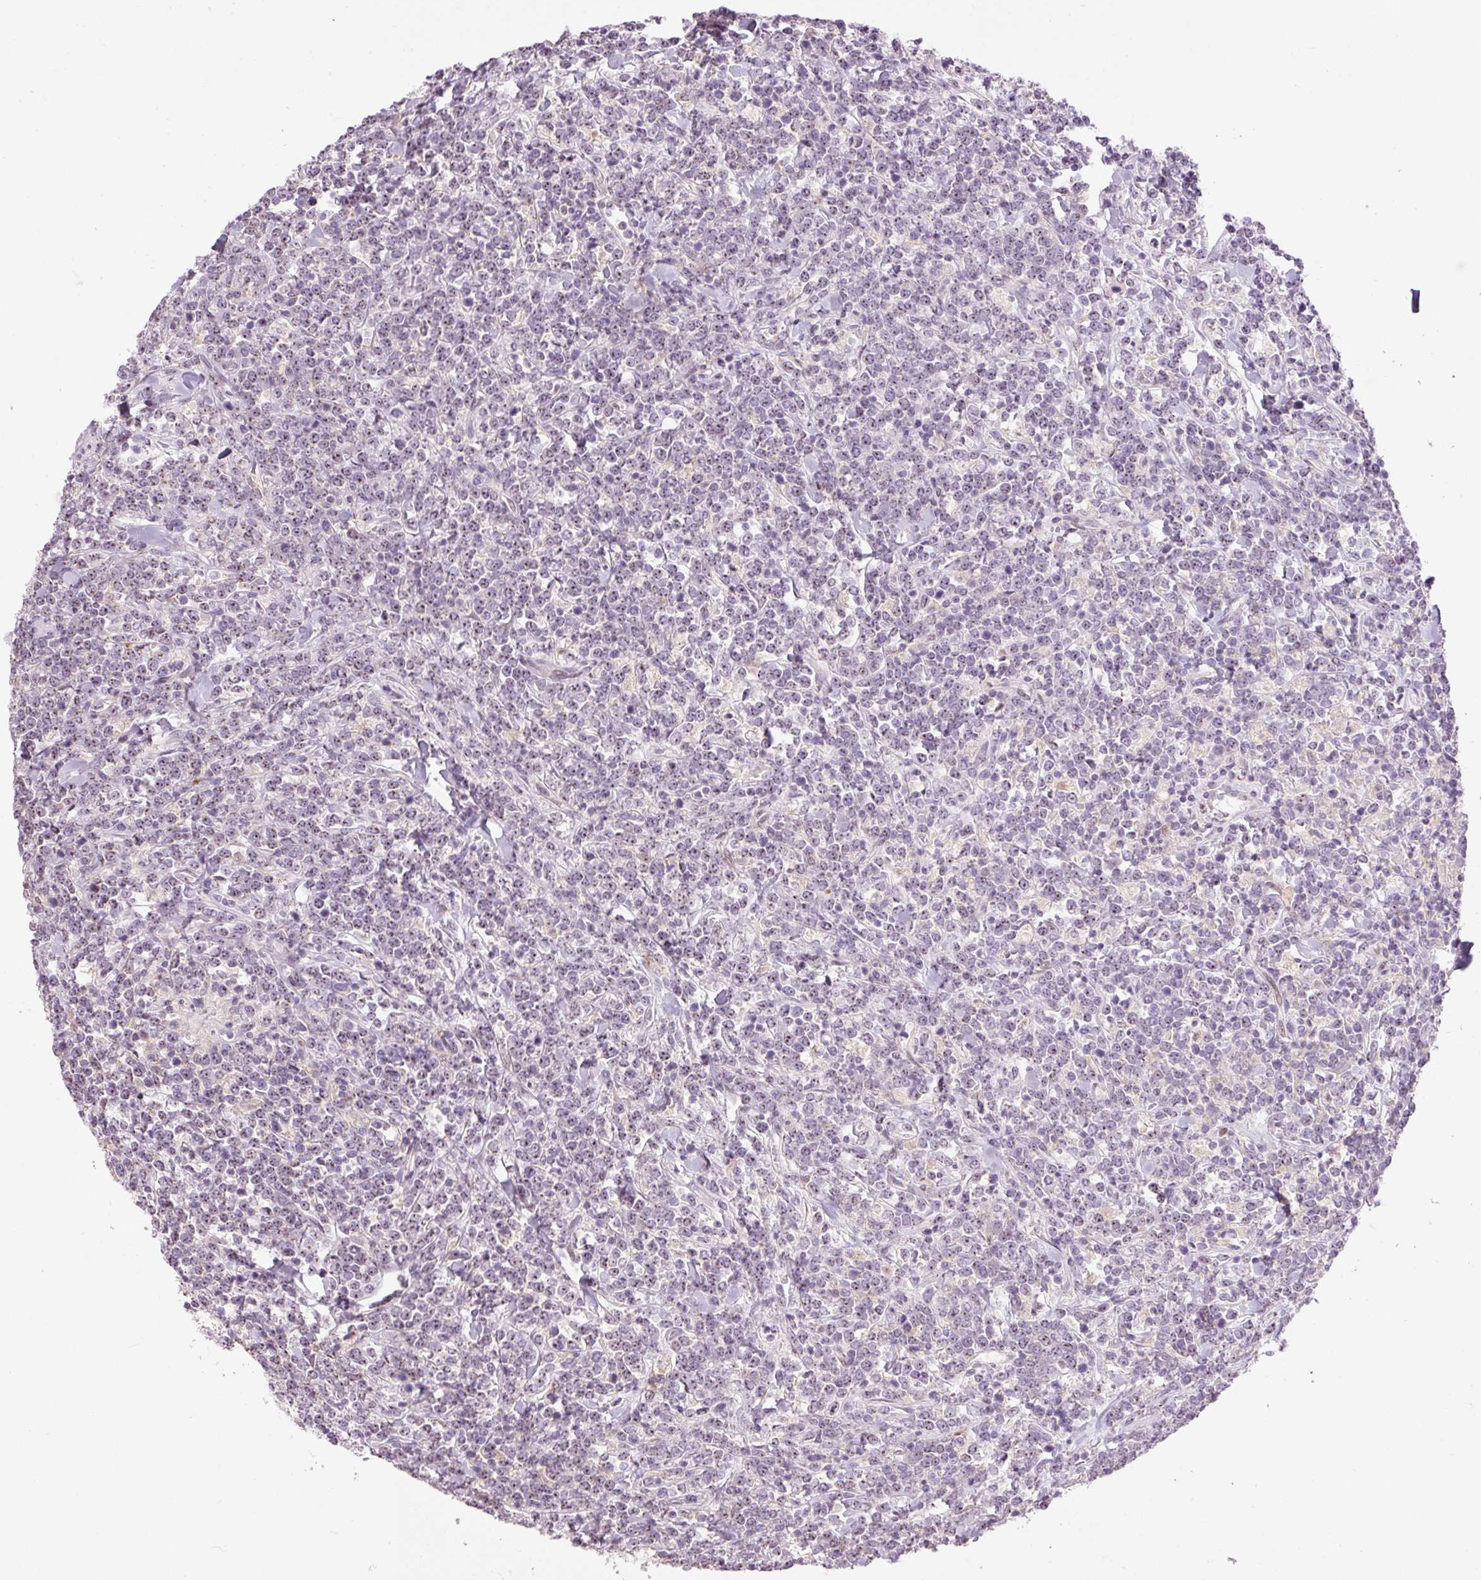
{"staining": {"intensity": "weak", "quantity": "<25%", "location": "nuclear"}, "tissue": "lymphoma", "cell_type": "Tumor cells", "image_type": "cancer", "snomed": [{"axis": "morphology", "description": "Malignant lymphoma, non-Hodgkin's type, High grade"}, {"axis": "topography", "description": "Small intestine"}, {"axis": "topography", "description": "Colon"}], "caption": "Human malignant lymphoma, non-Hodgkin's type (high-grade) stained for a protein using immunohistochemistry (IHC) displays no staining in tumor cells.", "gene": "HNF1A", "patient": {"sex": "male", "age": 8}}